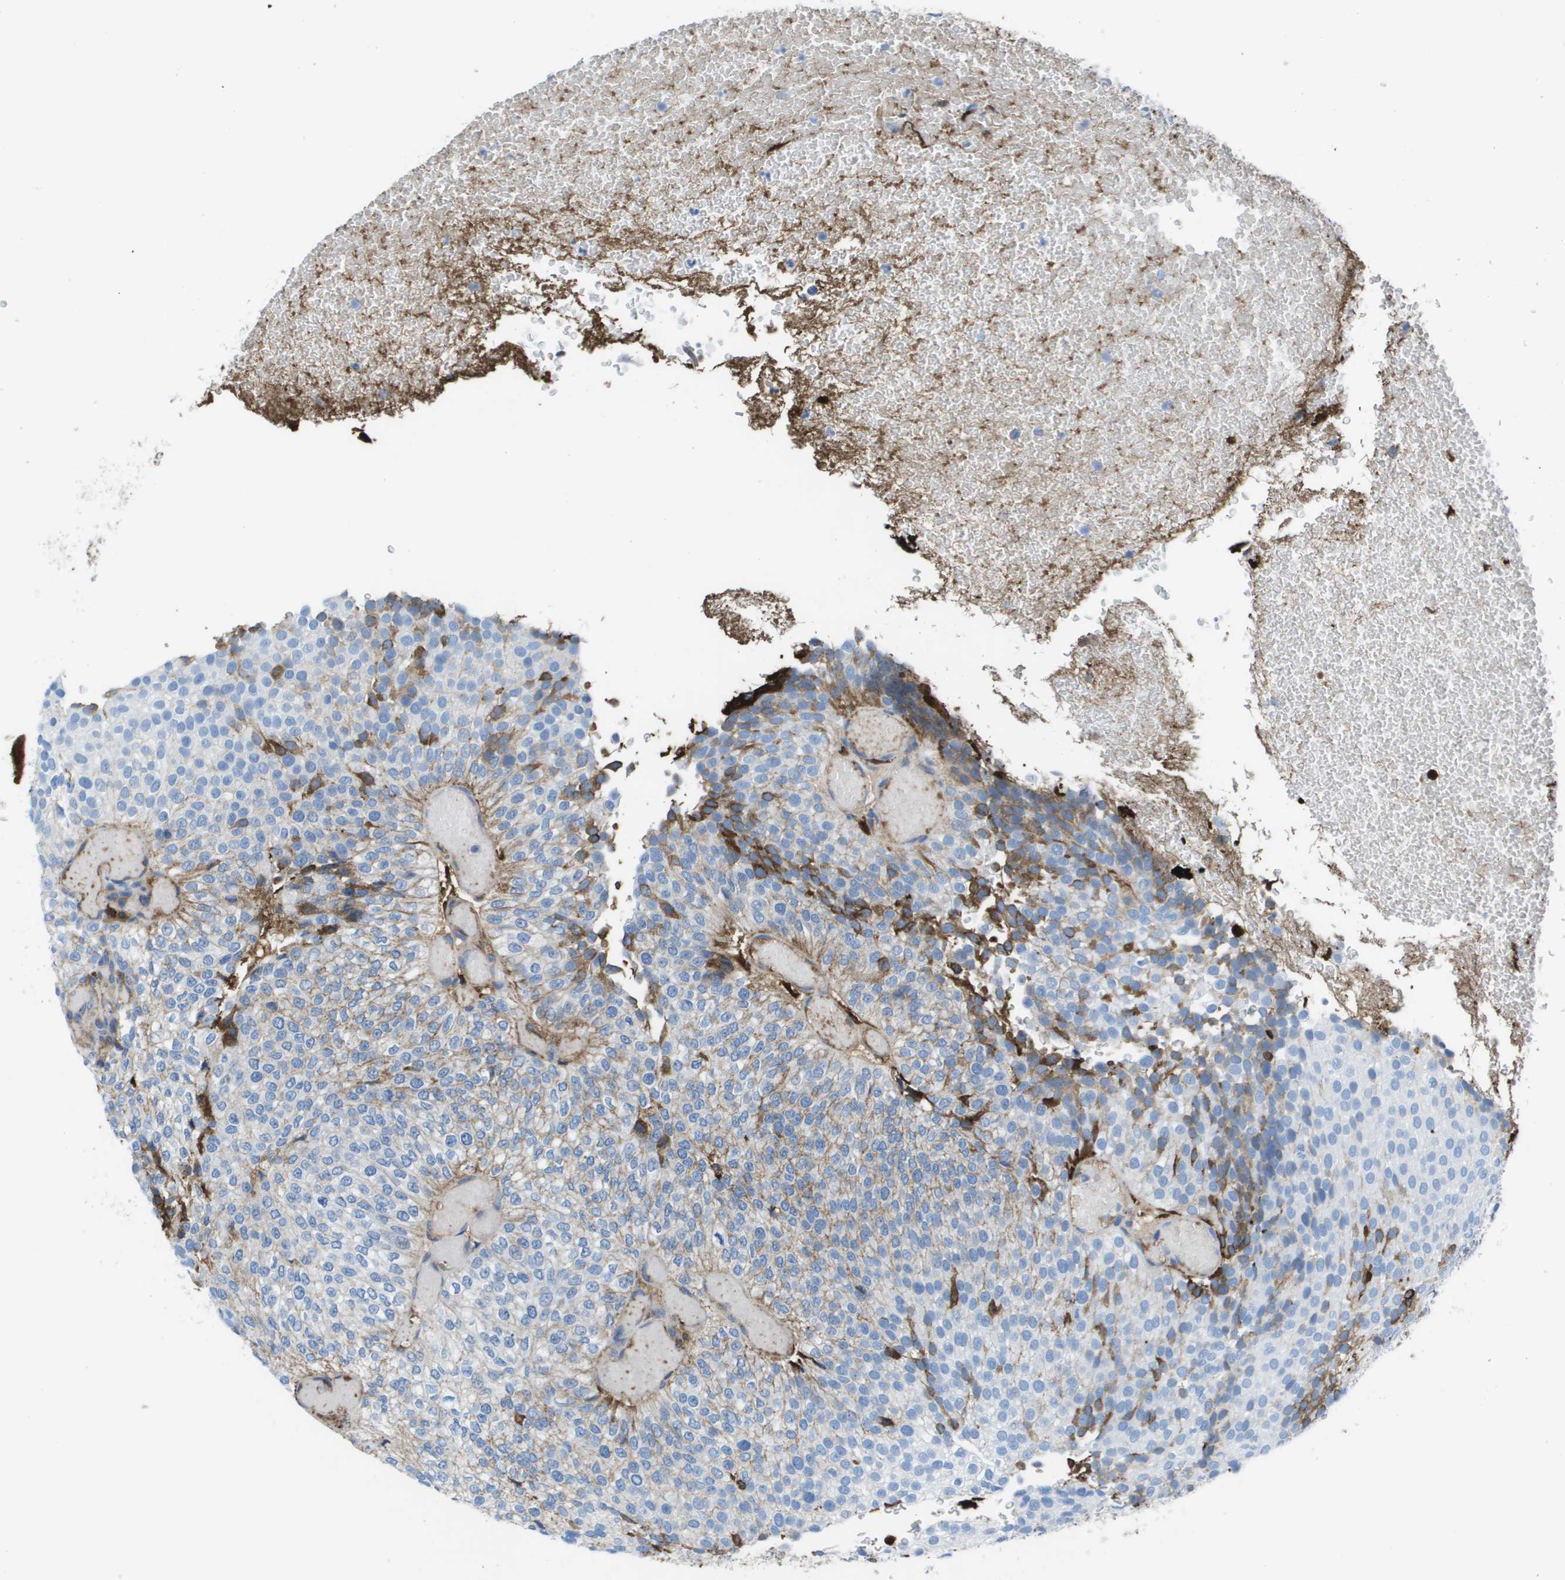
{"staining": {"intensity": "moderate", "quantity": "<25%", "location": "cytoplasmic/membranous"}, "tissue": "urothelial cancer", "cell_type": "Tumor cells", "image_type": "cancer", "snomed": [{"axis": "morphology", "description": "Urothelial carcinoma, Low grade"}, {"axis": "topography", "description": "Urinary bladder"}], "caption": "Moderate cytoplasmic/membranous protein positivity is appreciated in about <25% of tumor cells in urothelial cancer. (DAB IHC, brown staining for protein, blue staining for nuclei).", "gene": "VTN", "patient": {"sex": "male", "age": 78}}